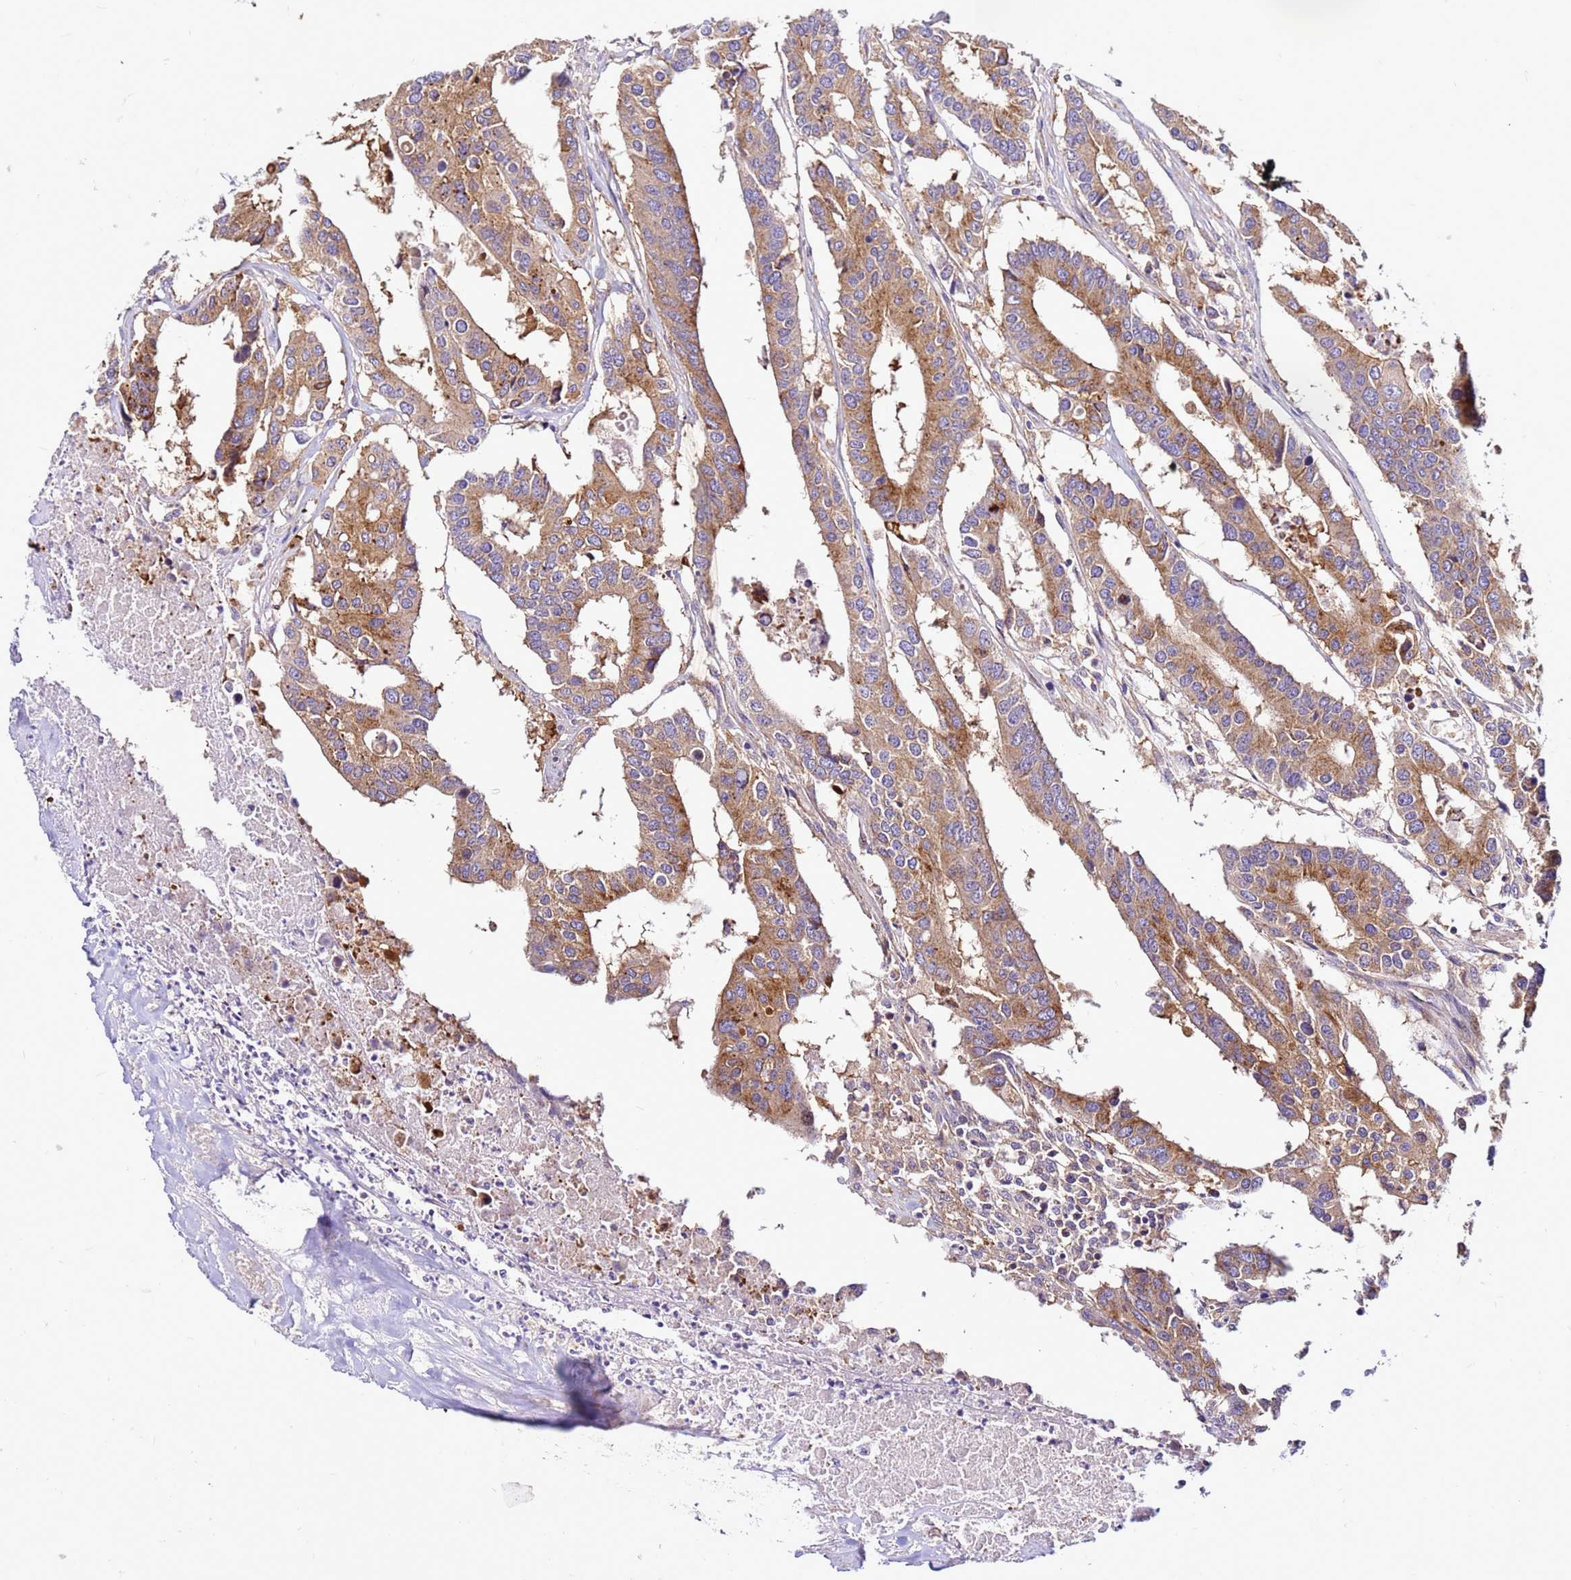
{"staining": {"intensity": "moderate", "quantity": ">75%", "location": "cytoplasmic/membranous"}, "tissue": "colorectal cancer", "cell_type": "Tumor cells", "image_type": "cancer", "snomed": [{"axis": "morphology", "description": "Adenocarcinoma, NOS"}, {"axis": "topography", "description": "Colon"}], "caption": "Colorectal adenocarcinoma was stained to show a protein in brown. There is medium levels of moderate cytoplasmic/membranous expression in approximately >75% of tumor cells.", "gene": "PKD1", "patient": {"sex": "male", "age": 77}}